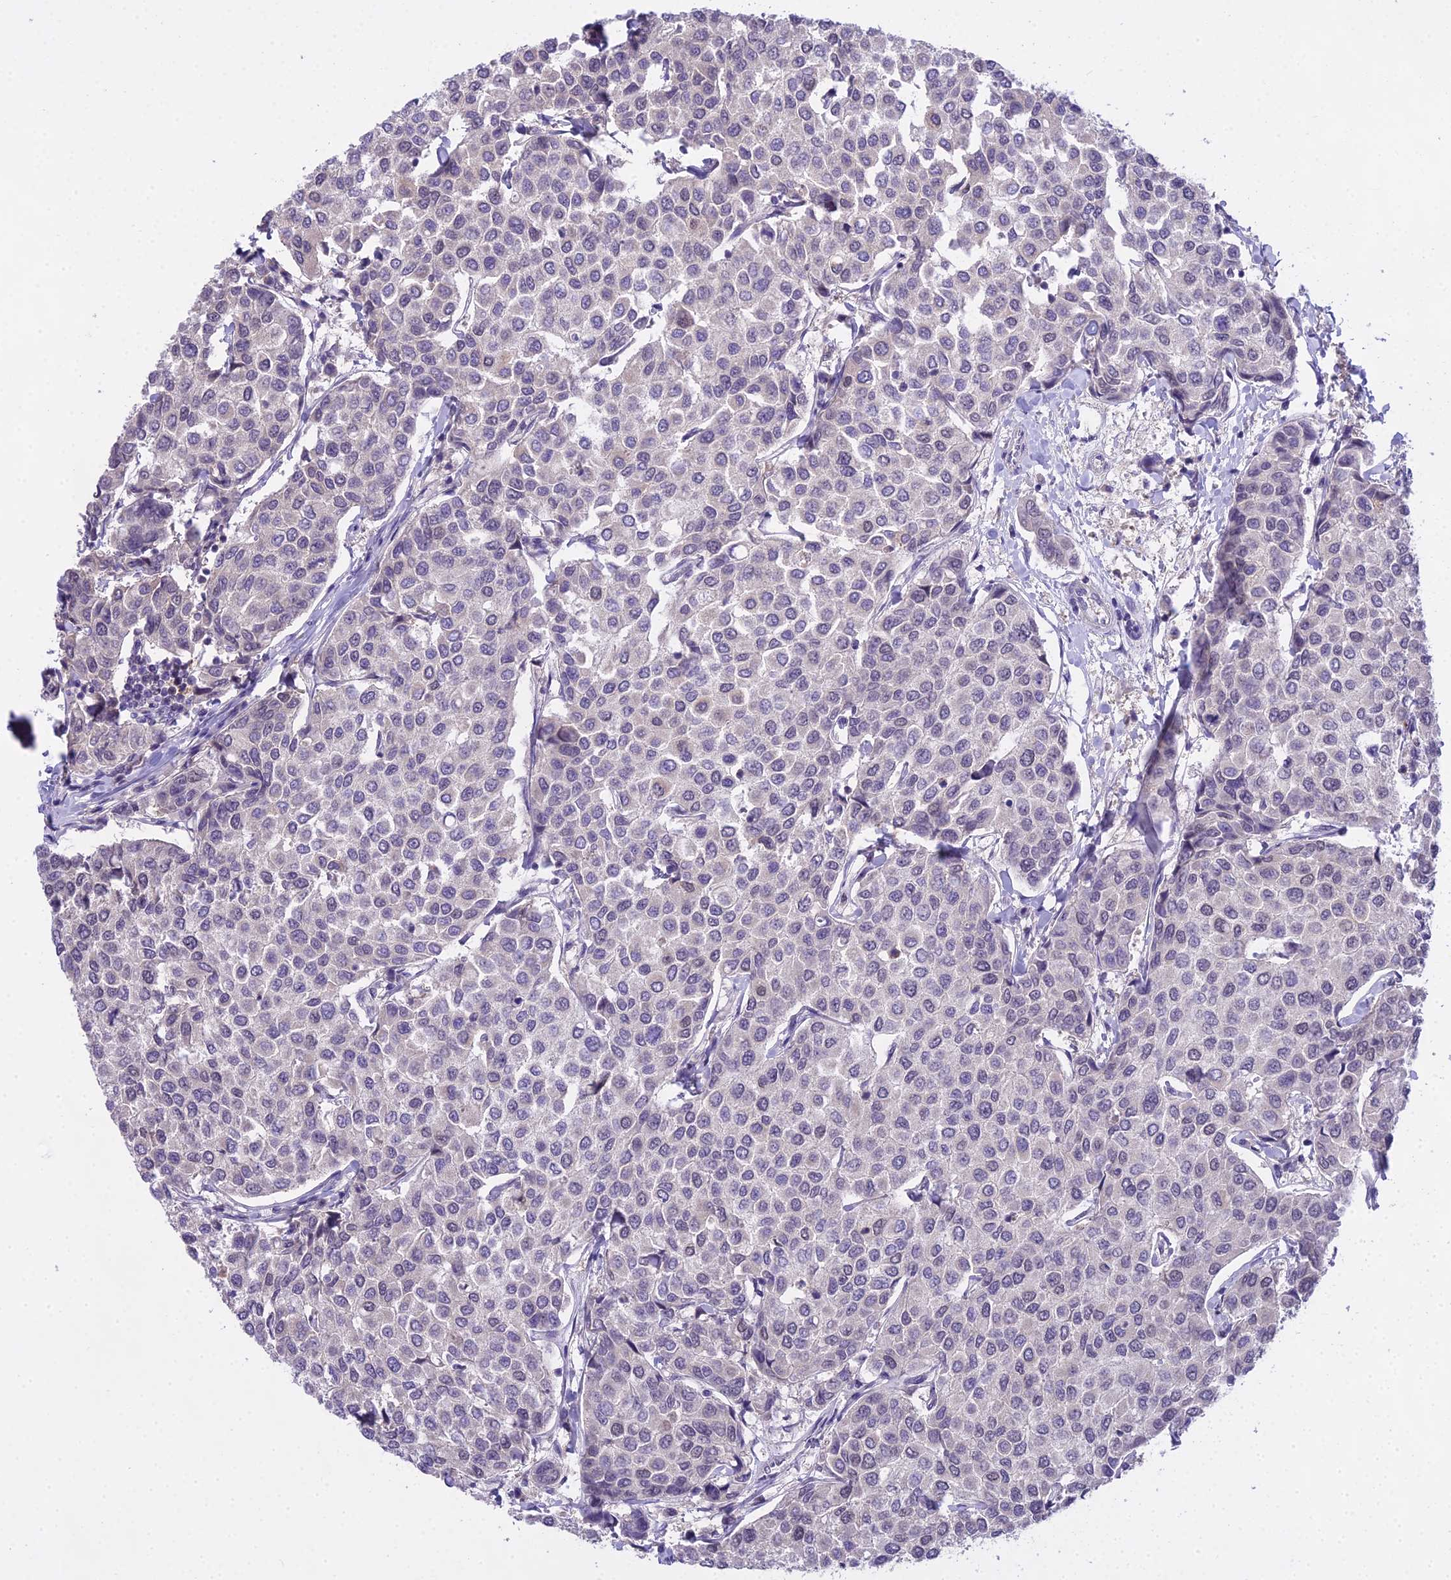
{"staining": {"intensity": "negative", "quantity": "none", "location": "none"}, "tissue": "breast cancer", "cell_type": "Tumor cells", "image_type": "cancer", "snomed": [{"axis": "morphology", "description": "Duct carcinoma"}, {"axis": "topography", "description": "Breast"}], "caption": "Tumor cells show no significant positivity in breast intraductal carcinoma.", "gene": "MAT2A", "patient": {"sex": "female", "age": 55}}